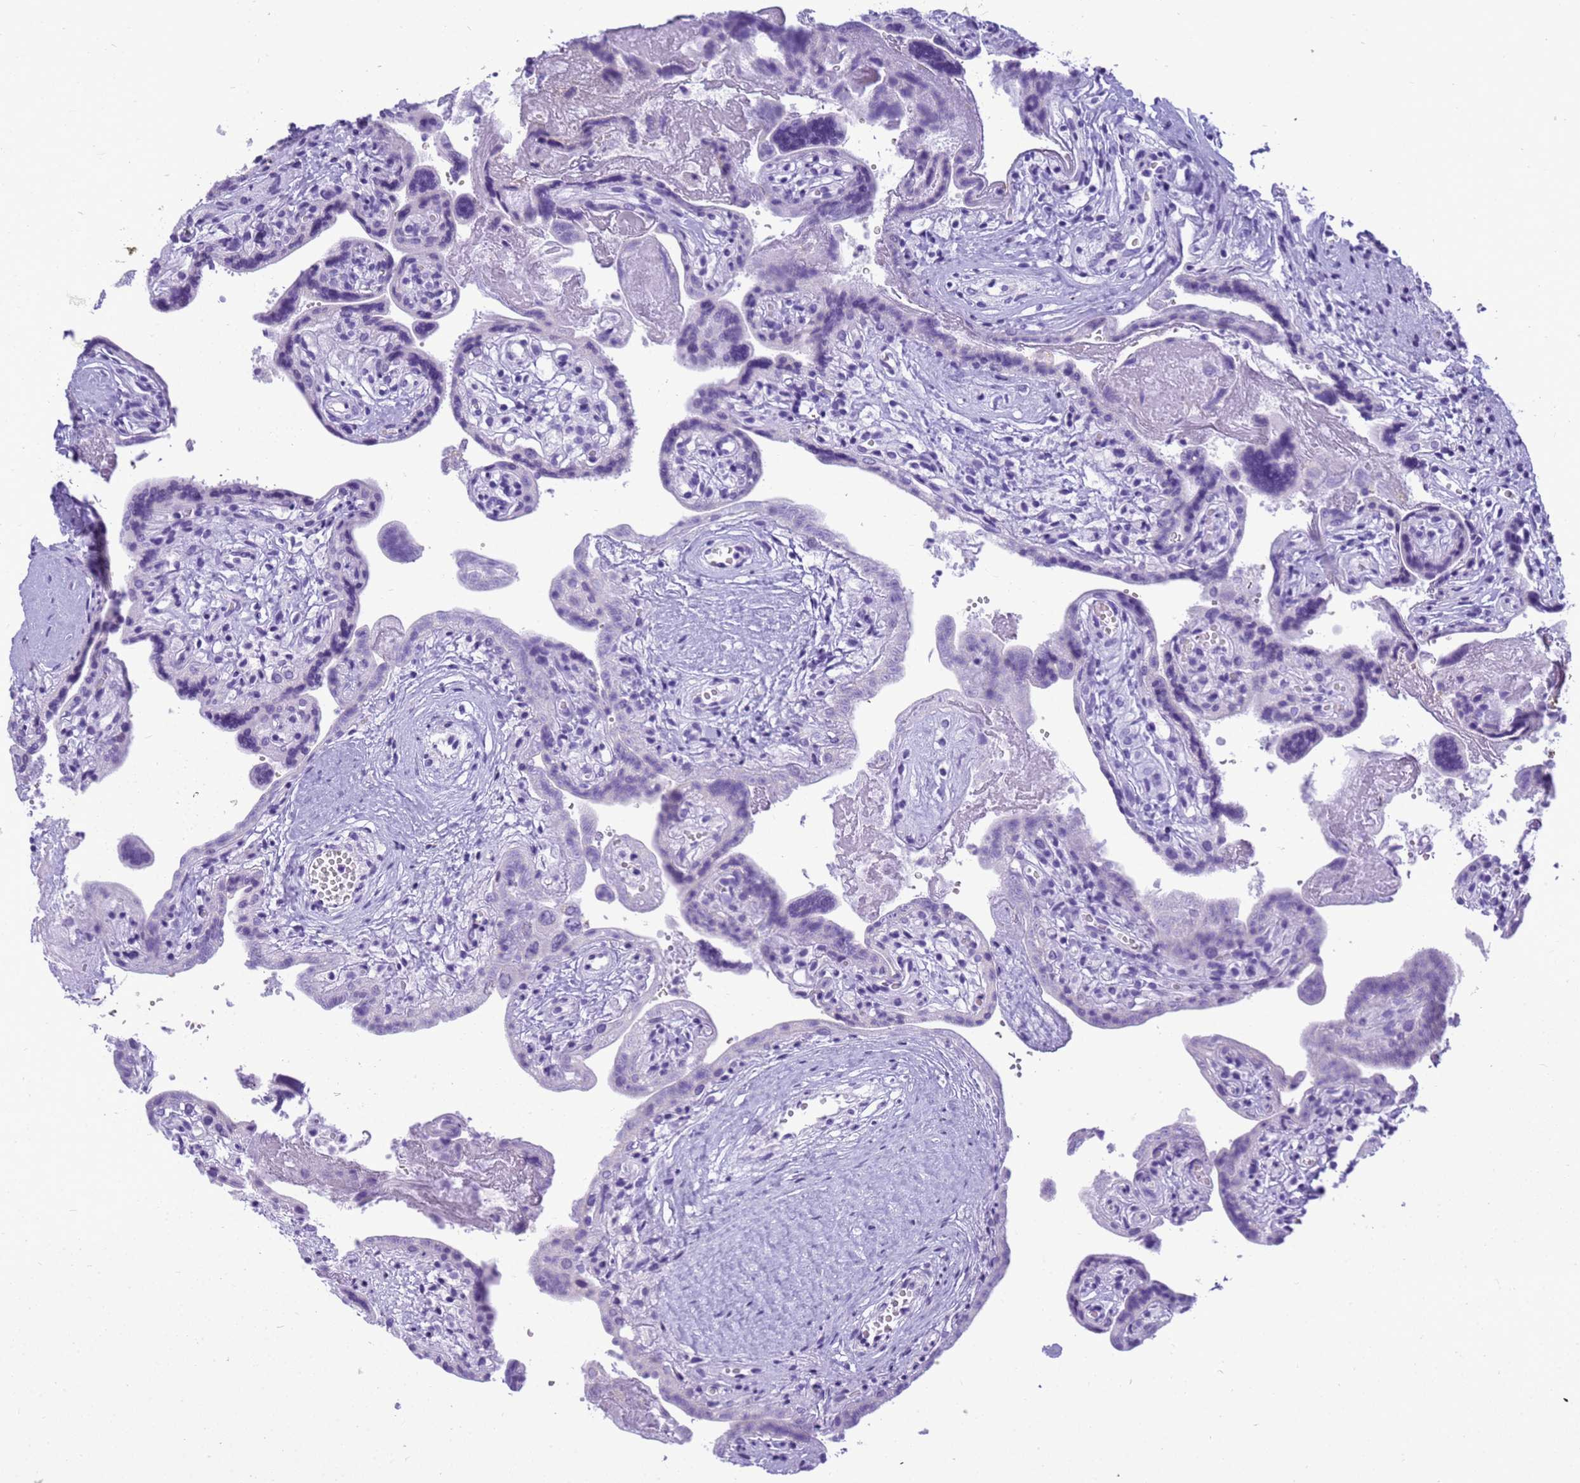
{"staining": {"intensity": "negative", "quantity": "none", "location": "none"}, "tissue": "placenta", "cell_type": "Decidual cells", "image_type": "normal", "snomed": [{"axis": "morphology", "description": "Normal tissue, NOS"}, {"axis": "topography", "description": "Placenta"}], "caption": "Immunohistochemistry (IHC) micrograph of normal placenta stained for a protein (brown), which displays no expression in decidual cells.", "gene": "STATH", "patient": {"sex": "female", "age": 37}}